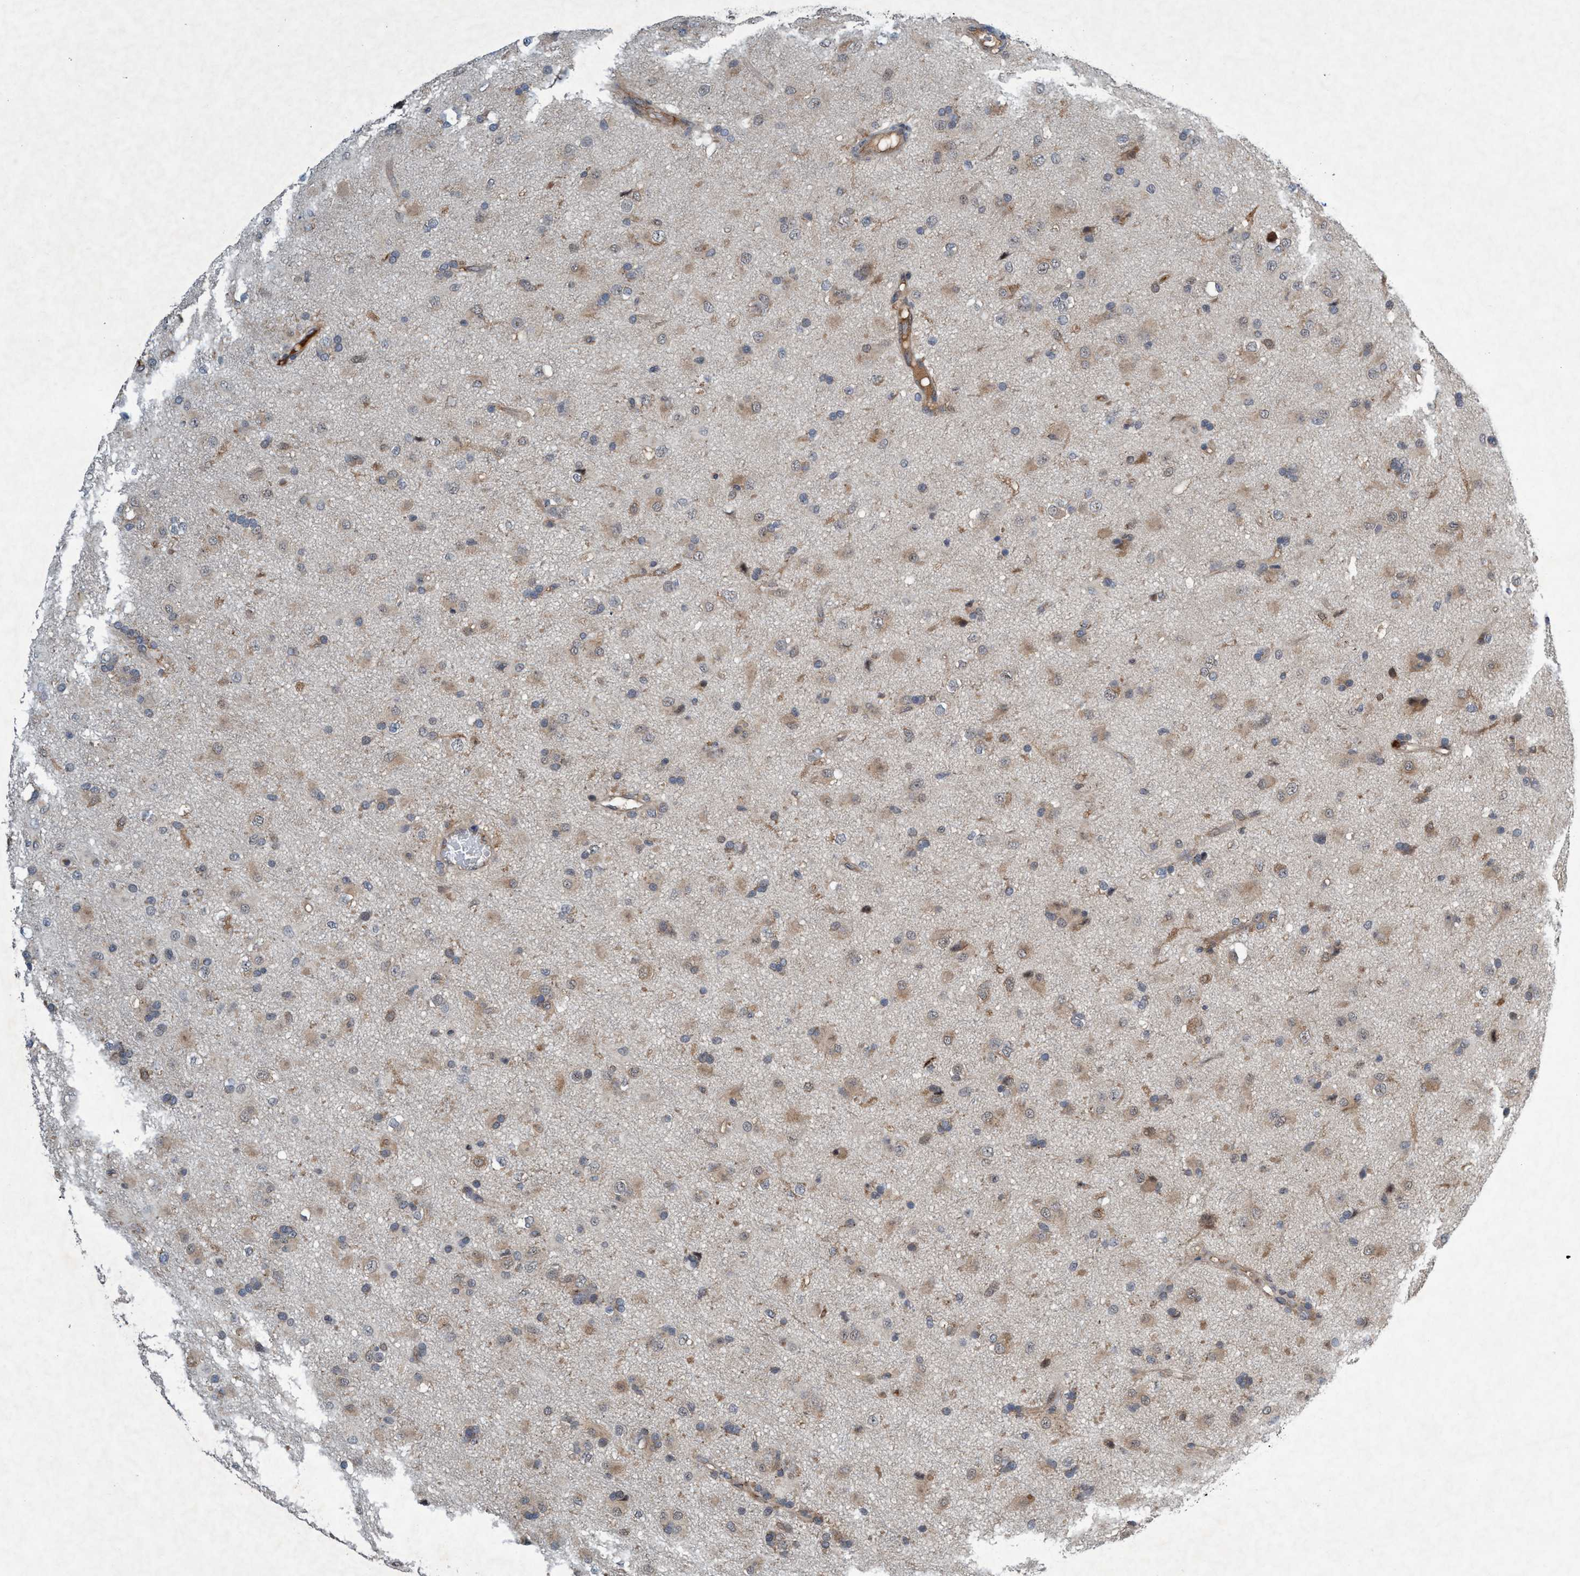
{"staining": {"intensity": "weak", "quantity": ">75%", "location": "cytoplasmic/membranous"}, "tissue": "glioma", "cell_type": "Tumor cells", "image_type": "cancer", "snomed": [{"axis": "morphology", "description": "Glioma, malignant, Low grade"}, {"axis": "topography", "description": "Brain"}], "caption": "High-magnification brightfield microscopy of malignant glioma (low-grade) stained with DAB (brown) and counterstained with hematoxylin (blue). tumor cells exhibit weak cytoplasmic/membranous staining is present in approximately>75% of cells. (brown staining indicates protein expression, while blue staining denotes nuclei).", "gene": "TRIM65", "patient": {"sex": "male", "age": 65}}